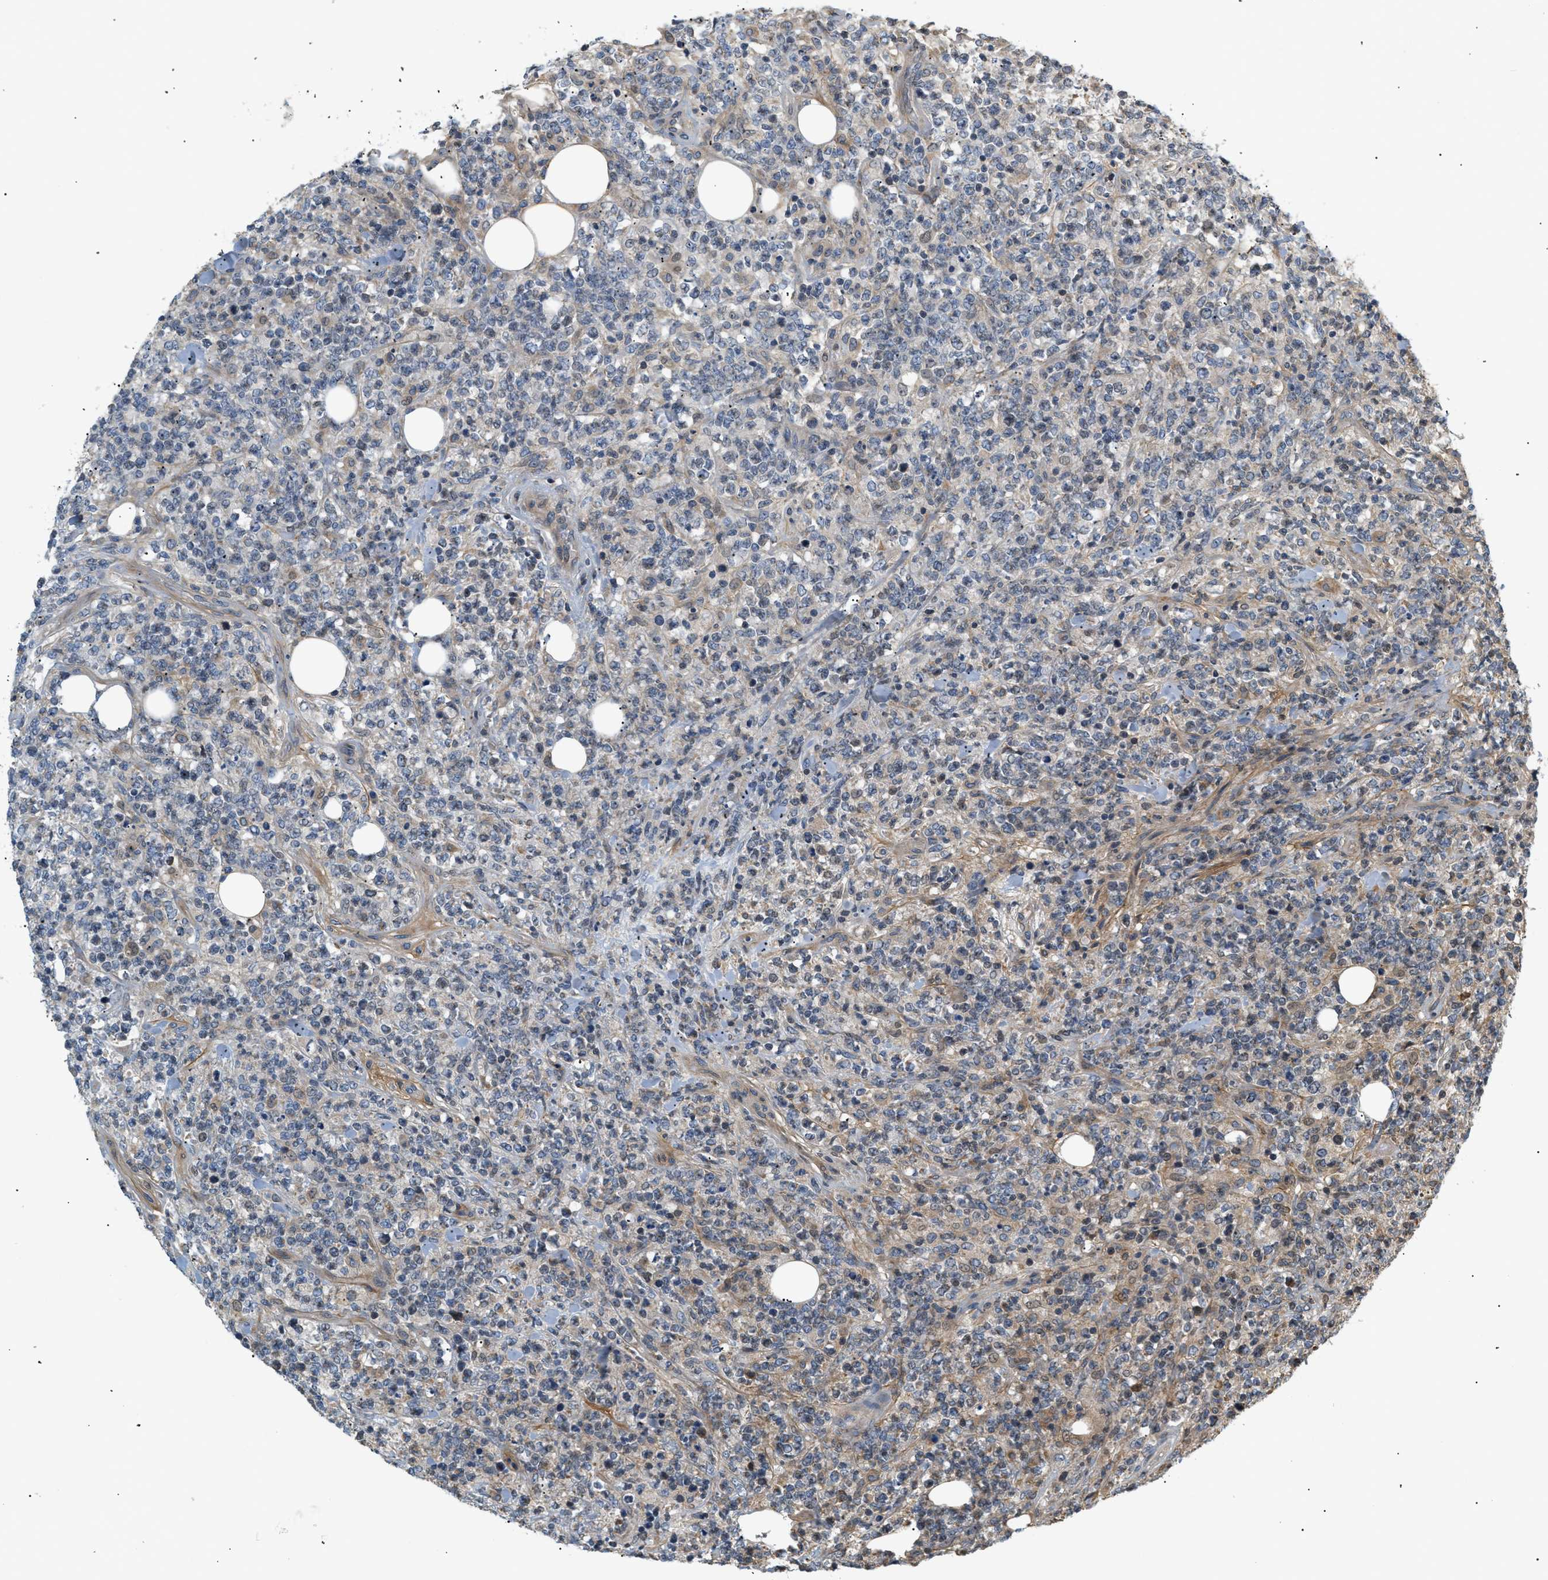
{"staining": {"intensity": "weak", "quantity": "<25%", "location": "cytoplasmic/membranous"}, "tissue": "lymphoma", "cell_type": "Tumor cells", "image_type": "cancer", "snomed": [{"axis": "morphology", "description": "Malignant lymphoma, non-Hodgkin's type, High grade"}, {"axis": "topography", "description": "Soft tissue"}], "caption": "DAB immunohistochemical staining of human lymphoma shows no significant positivity in tumor cells.", "gene": "FARS2", "patient": {"sex": "male", "age": 18}}